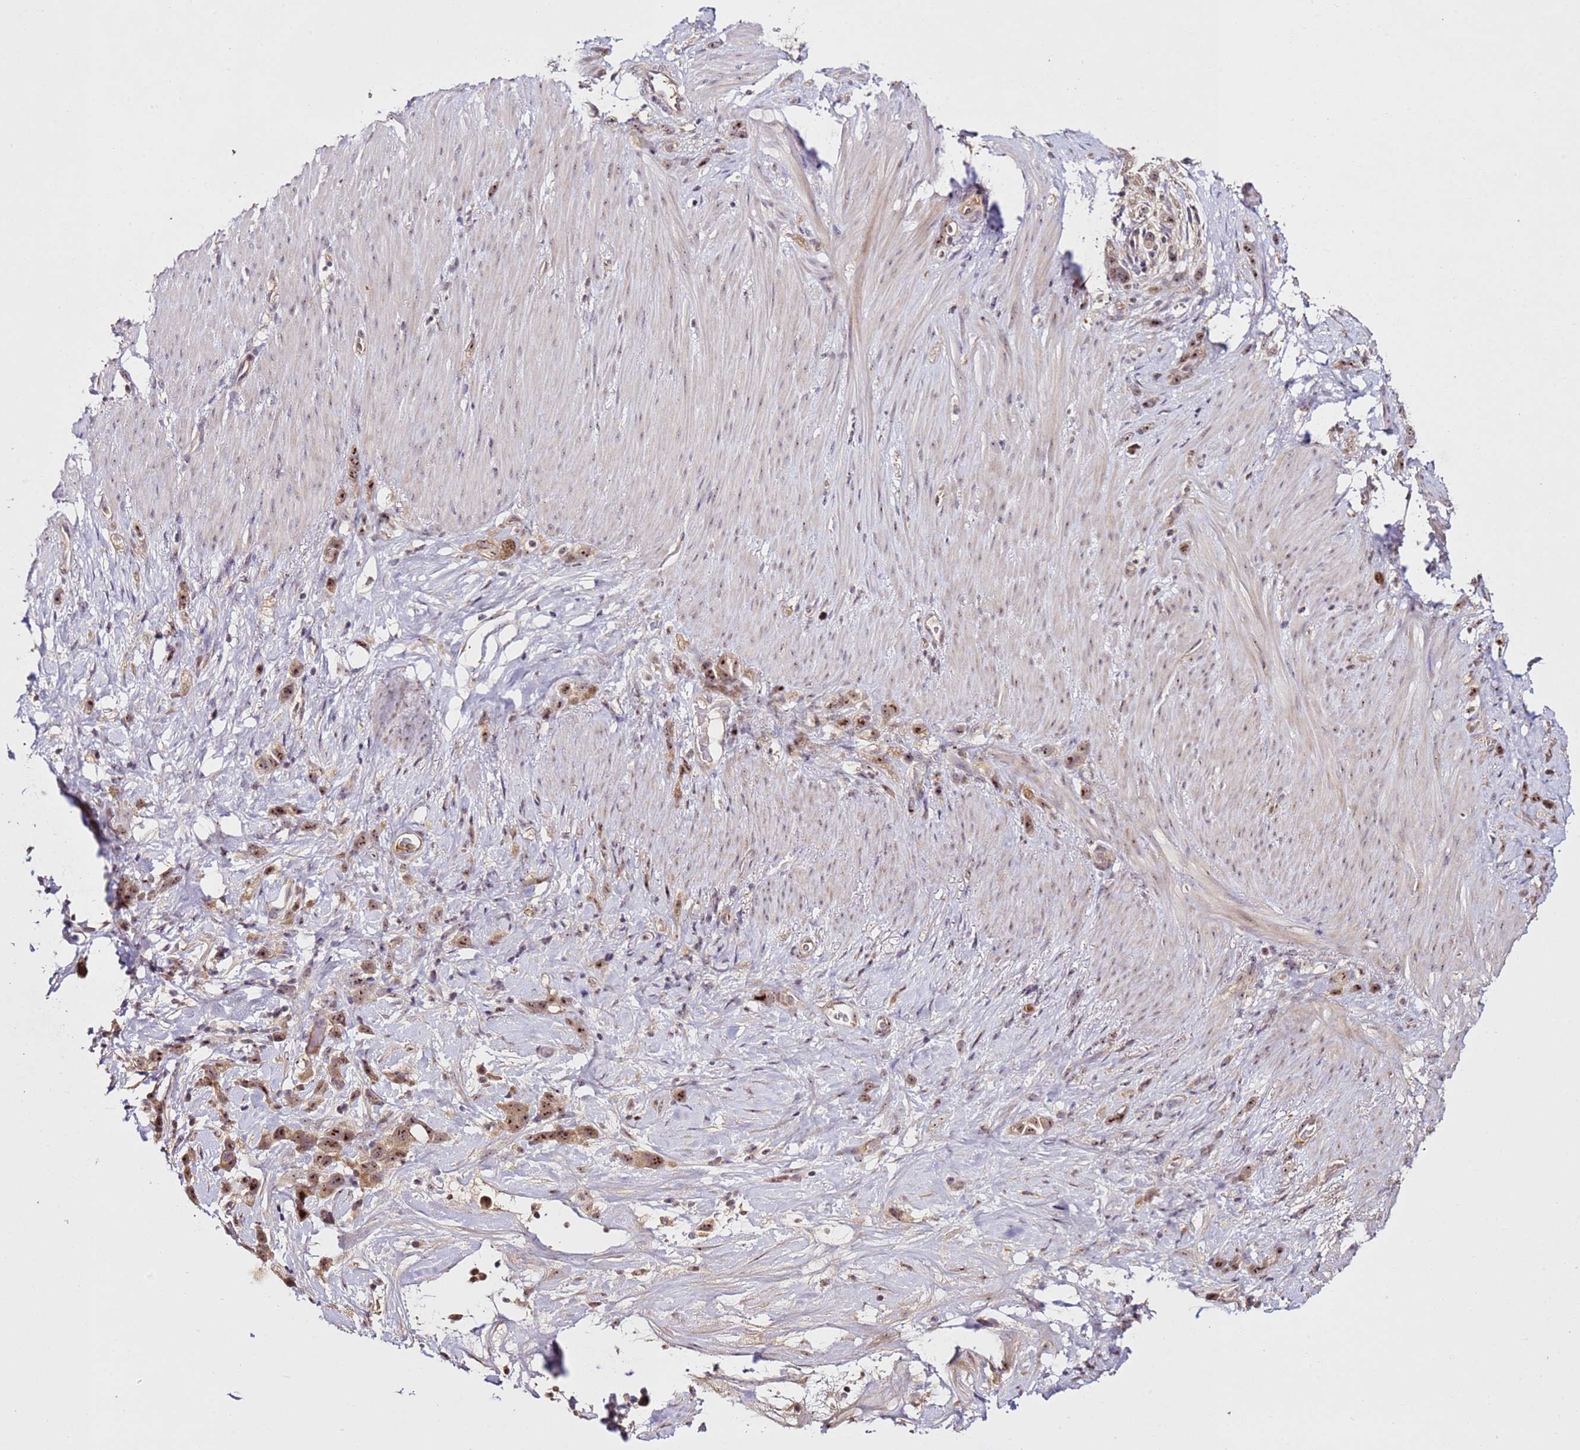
{"staining": {"intensity": "moderate", "quantity": ">75%", "location": "cytoplasmic/membranous,nuclear"}, "tissue": "stomach cancer", "cell_type": "Tumor cells", "image_type": "cancer", "snomed": [{"axis": "morphology", "description": "Adenocarcinoma, NOS"}, {"axis": "topography", "description": "Stomach"}], "caption": "Adenocarcinoma (stomach) stained for a protein (brown) exhibits moderate cytoplasmic/membranous and nuclear positive positivity in about >75% of tumor cells.", "gene": "DDX27", "patient": {"sex": "female", "age": 65}}